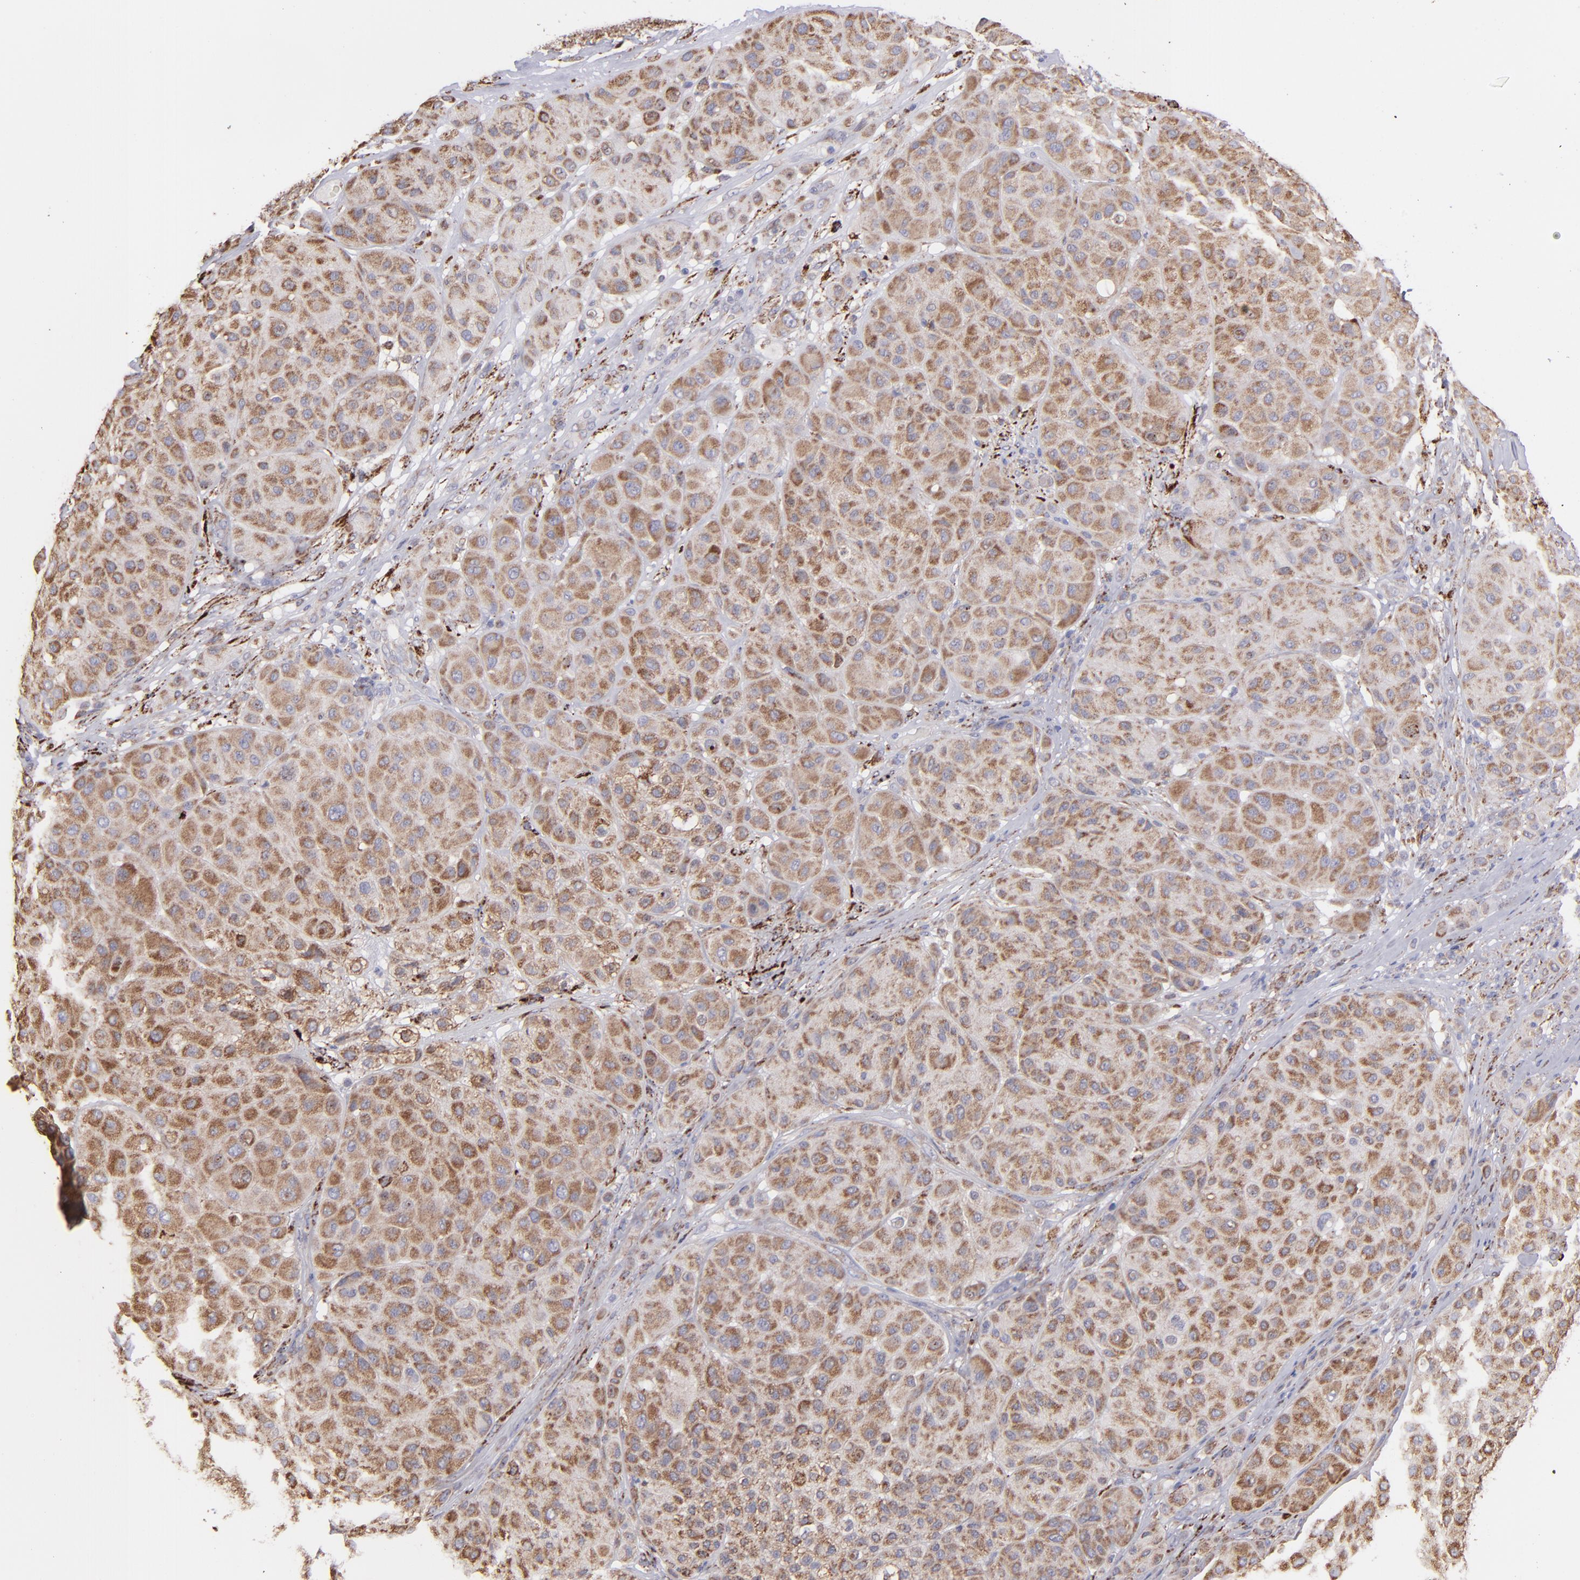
{"staining": {"intensity": "weak", "quantity": ">75%", "location": "cytoplasmic/membranous"}, "tissue": "melanoma", "cell_type": "Tumor cells", "image_type": "cancer", "snomed": [{"axis": "morphology", "description": "Normal tissue, NOS"}, {"axis": "morphology", "description": "Malignant melanoma, Metastatic site"}, {"axis": "topography", "description": "Skin"}], "caption": "A brown stain highlights weak cytoplasmic/membranous positivity of a protein in malignant melanoma (metastatic site) tumor cells.", "gene": "MAOB", "patient": {"sex": "male", "age": 41}}